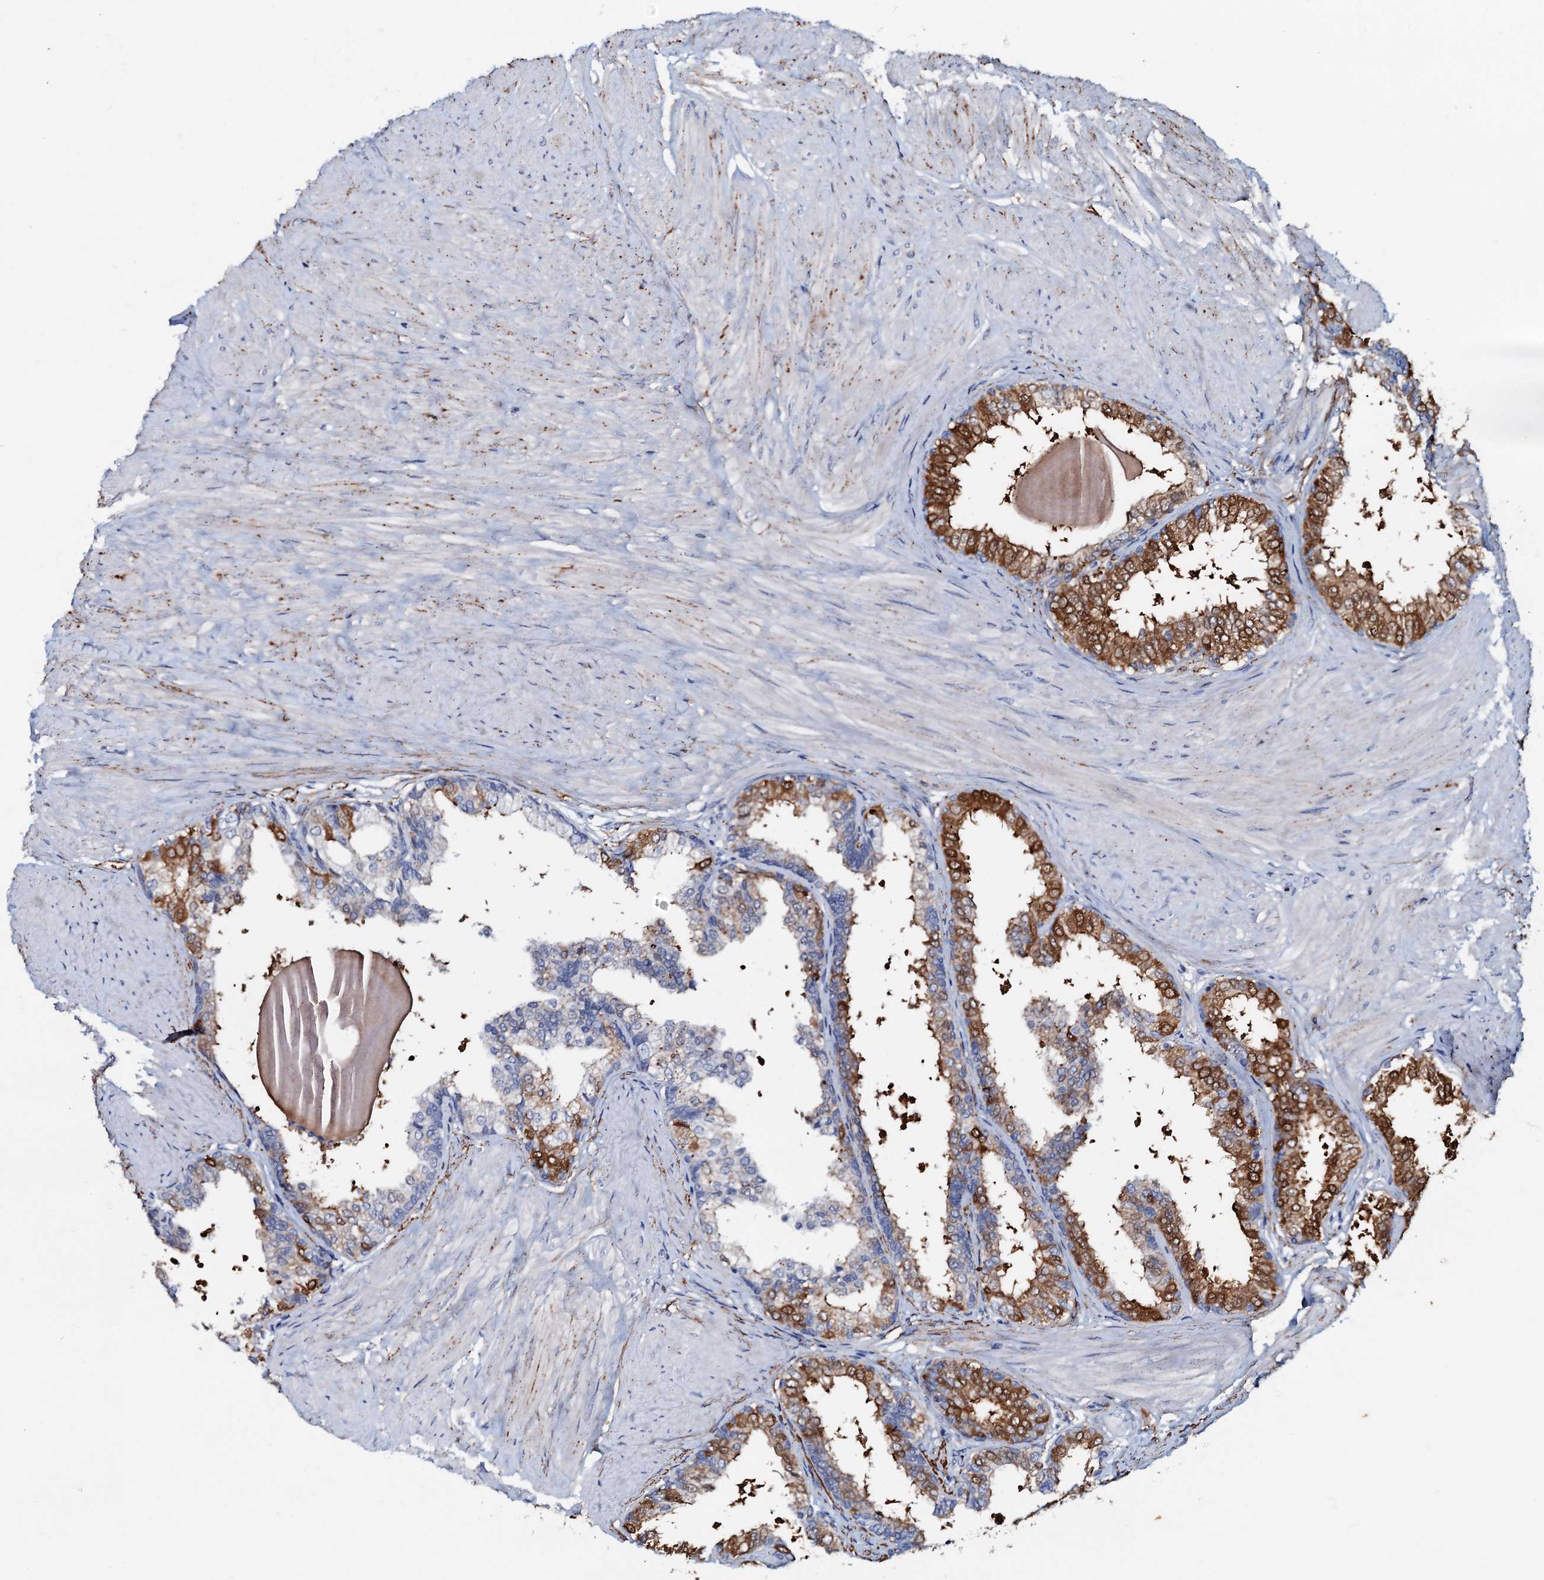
{"staining": {"intensity": "strong", "quantity": "<25%", "location": "cytoplasmic/membranous"}, "tissue": "prostate", "cell_type": "Glandular cells", "image_type": "normal", "snomed": [{"axis": "morphology", "description": "Normal tissue, NOS"}, {"axis": "topography", "description": "Prostate"}], "caption": "Protein expression analysis of benign human prostate reveals strong cytoplasmic/membranous staining in about <25% of glandular cells. (DAB IHC, brown staining for protein, blue staining for nuclei).", "gene": "MANSC4", "patient": {"sex": "male", "age": 48}}